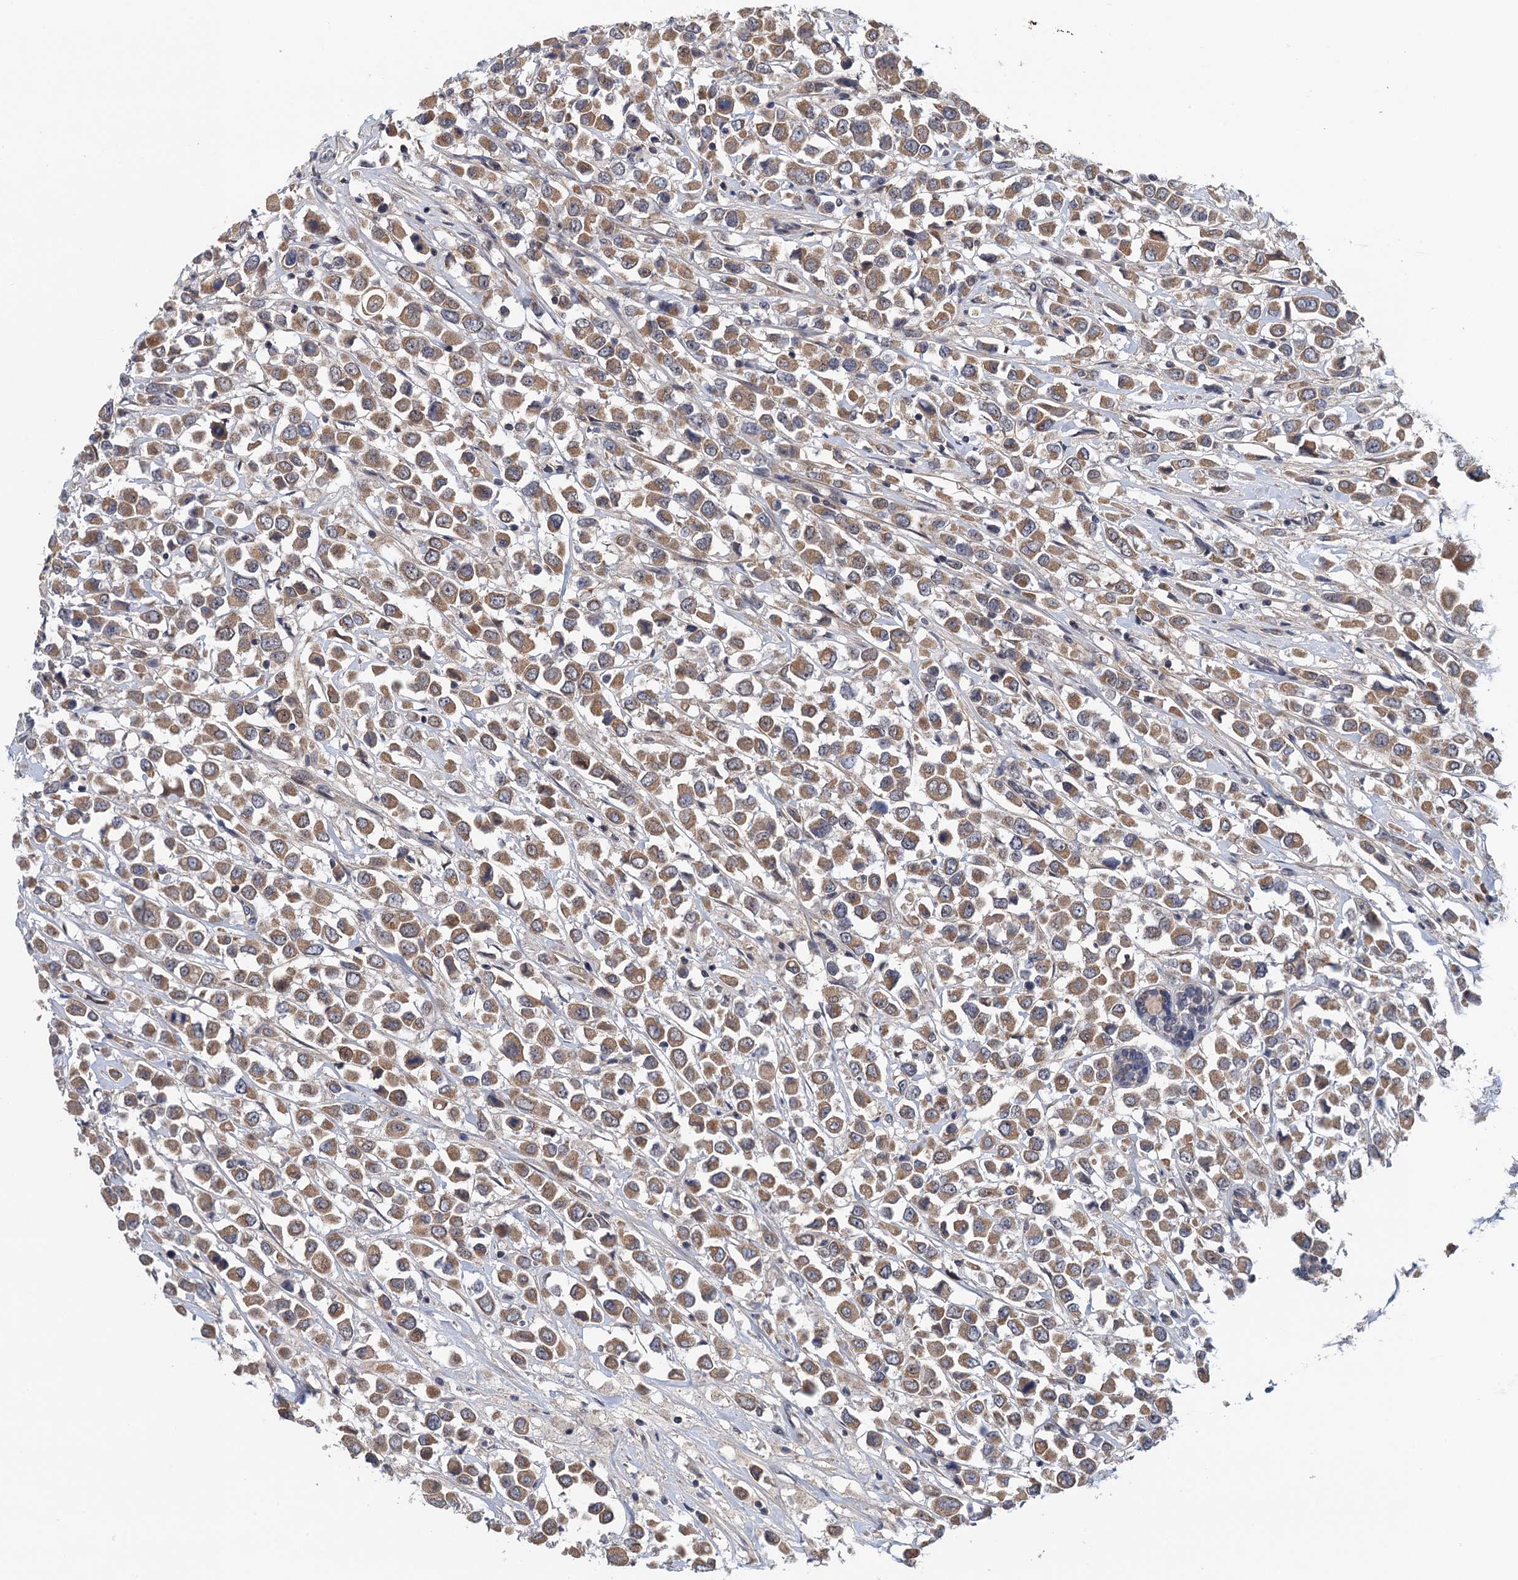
{"staining": {"intensity": "moderate", "quantity": ">75%", "location": "cytoplasmic/membranous"}, "tissue": "breast cancer", "cell_type": "Tumor cells", "image_type": "cancer", "snomed": [{"axis": "morphology", "description": "Duct carcinoma"}, {"axis": "topography", "description": "Breast"}], "caption": "A brown stain labels moderate cytoplasmic/membranous expression of a protein in breast cancer (intraductal carcinoma) tumor cells.", "gene": "MDM1", "patient": {"sex": "female", "age": 61}}